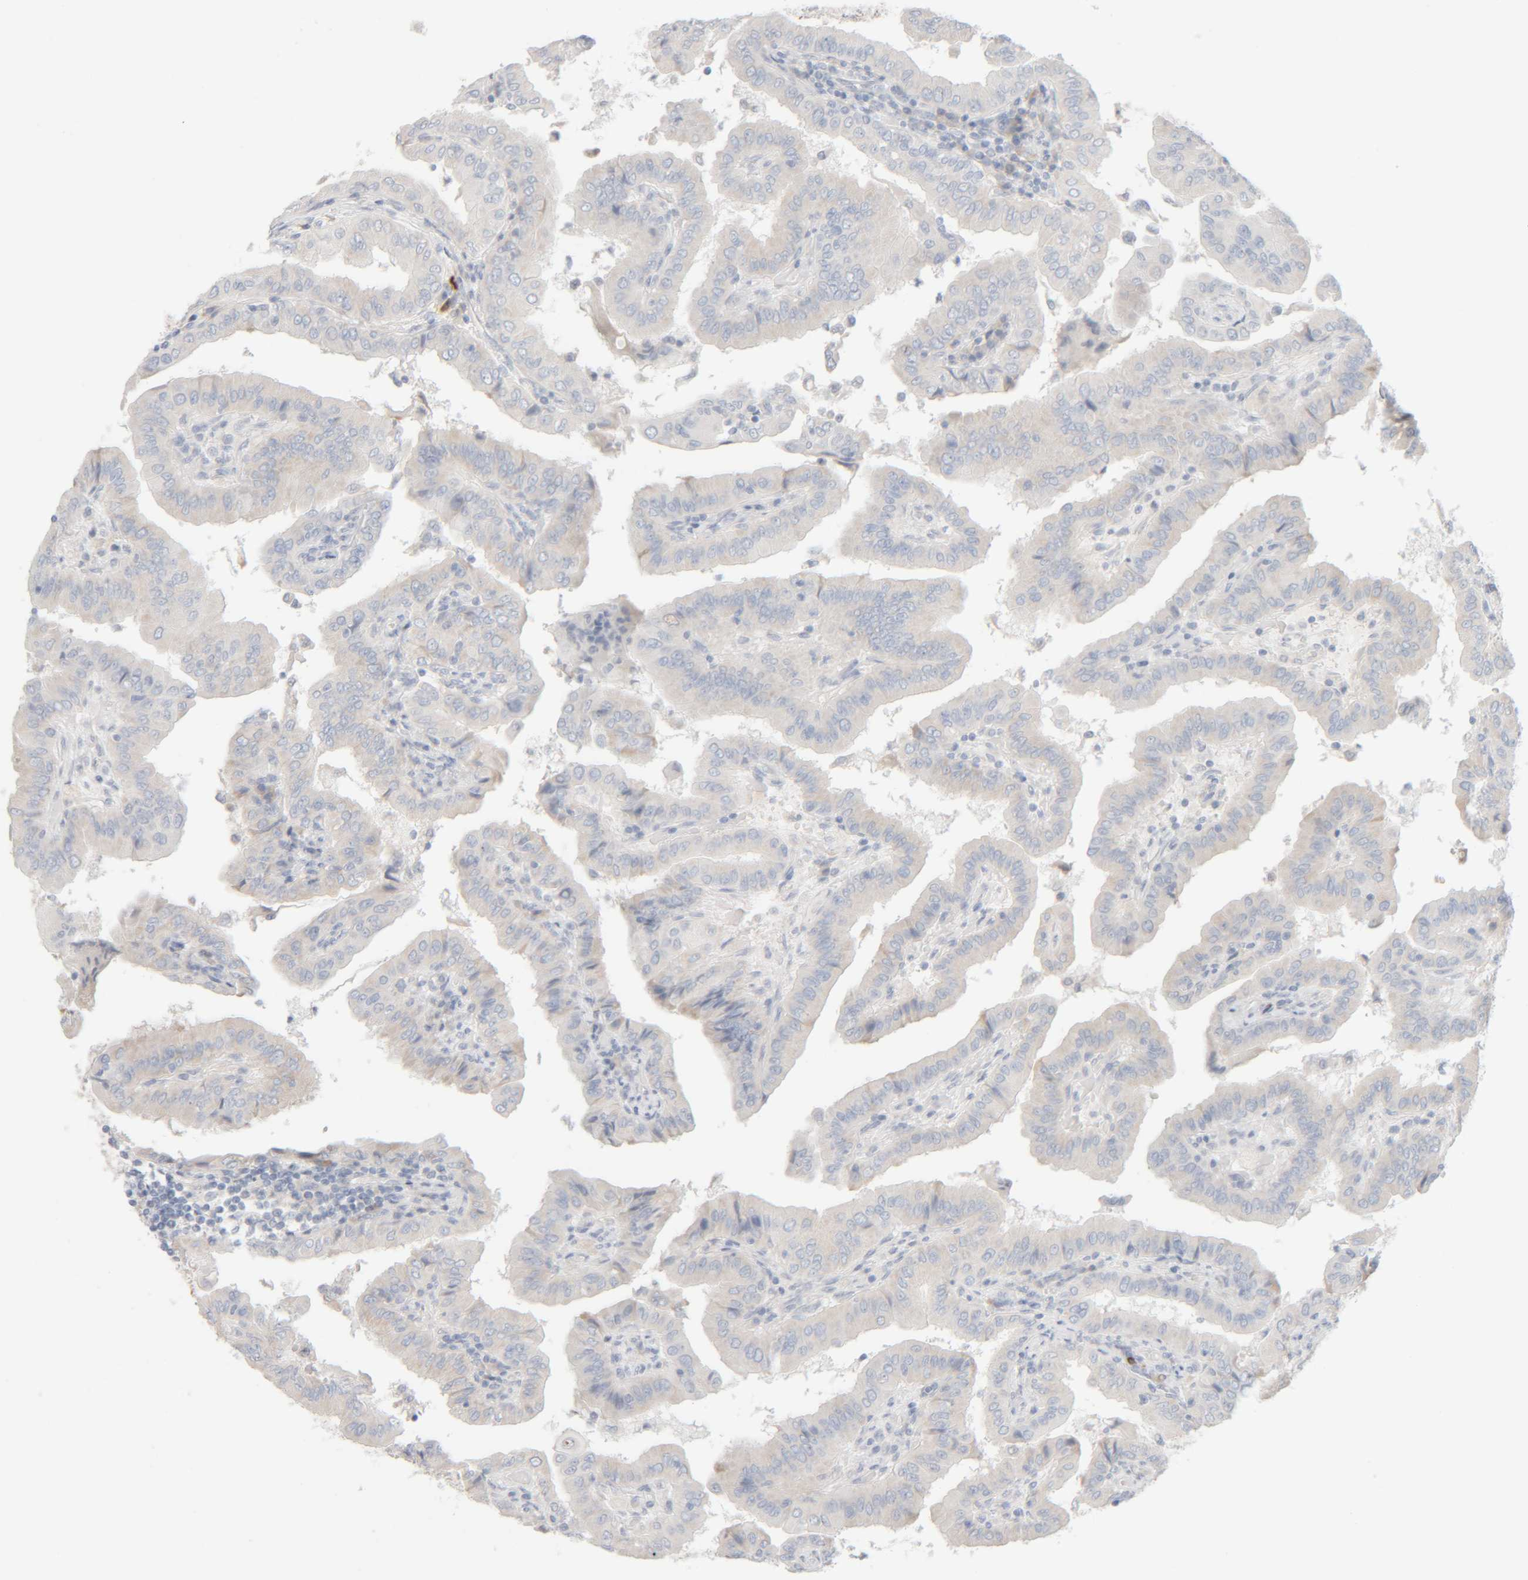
{"staining": {"intensity": "negative", "quantity": "none", "location": "none"}, "tissue": "thyroid cancer", "cell_type": "Tumor cells", "image_type": "cancer", "snomed": [{"axis": "morphology", "description": "Papillary adenocarcinoma, NOS"}, {"axis": "topography", "description": "Thyroid gland"}], "caption": "The IHC histopathology image has no significant staining in tumor cells of thyroid cancer (papillary adenocarcinoma) tissue.", "gene": "RIDA", "patient": {"sex": "male", "age": 33}}